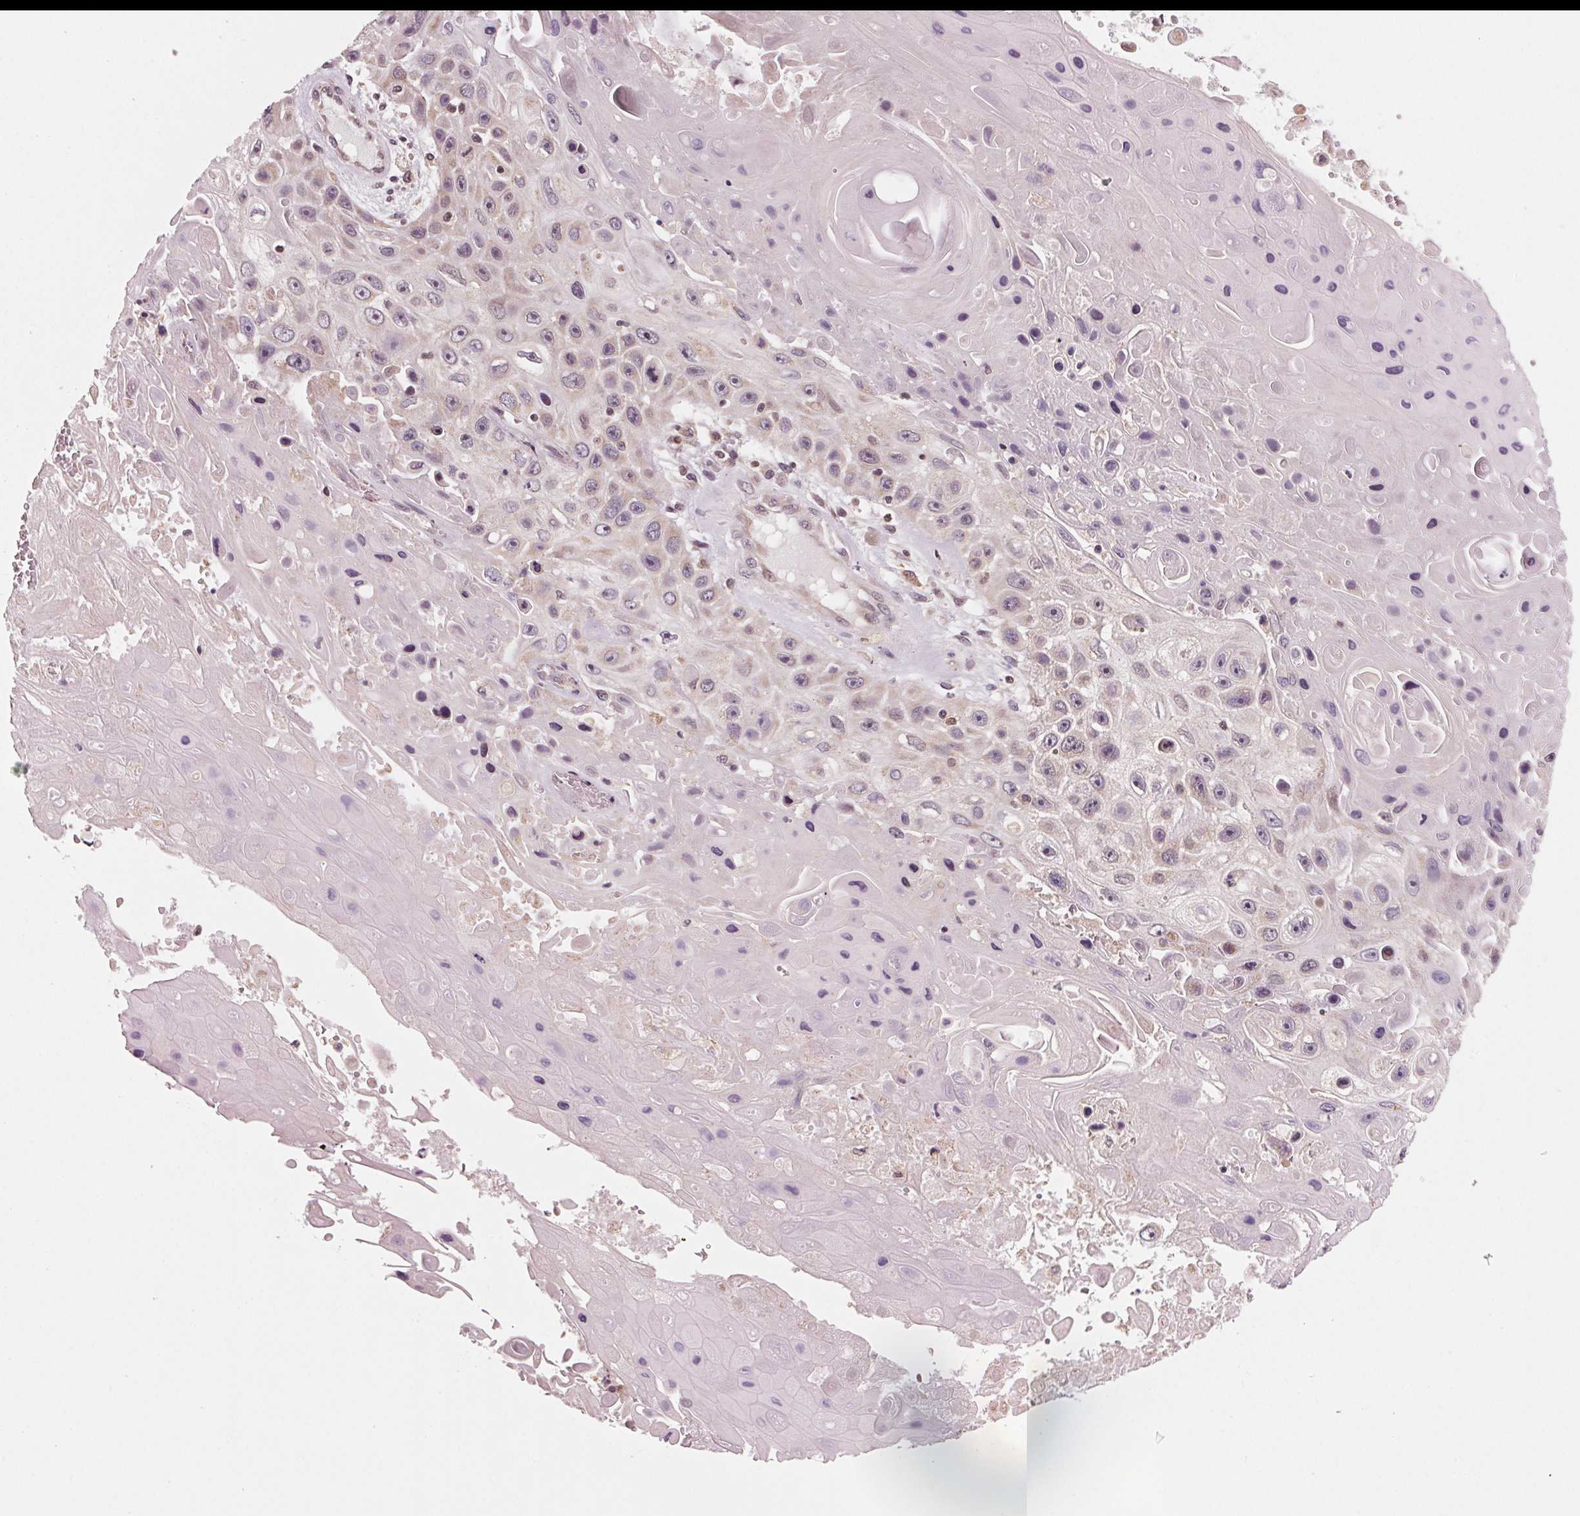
{"staining": {"intensity": "moderate", "quantity": "<25%", "location": "nuclear"}, "tissue": "skin cancer", "cell_type": "Tumor cells", "image_type": "cancer", "snomed": [{"axis": "morphology", "description": "Squamous cell carcinoma, NOS"}, {"axis": "topography", "description": "Skin"}], "caption": "The photomicrograph reveals immunohistochemical staining of skin cancer (squamous cell carcinoma). There is moderate nuclear expression is identified in about <25% of tumor cells.", "gene": "STAT3", "patient": {"sex": "male", "age": 82}}